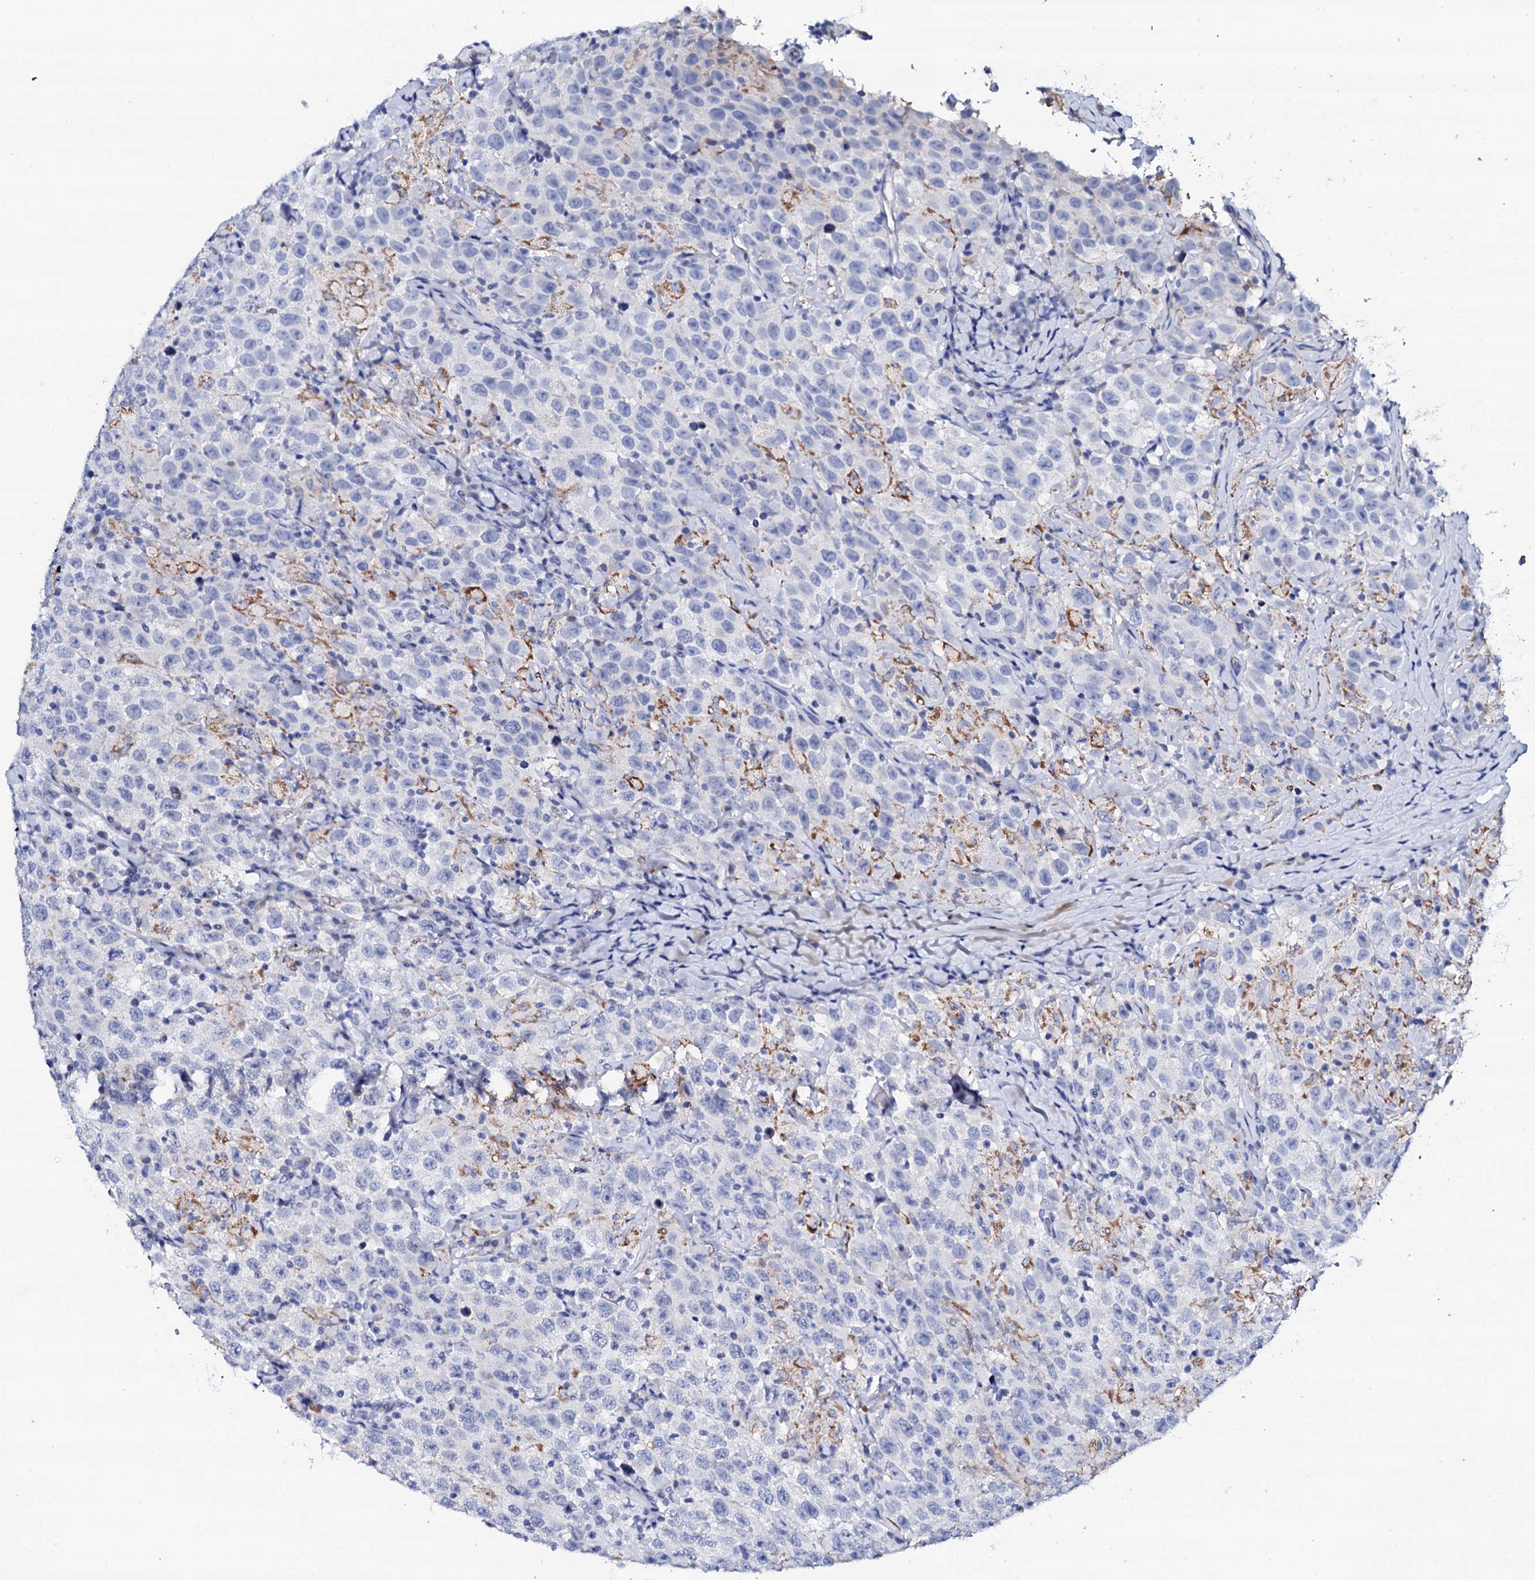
{"staining": {"intensity": "negative", "quantity": "none", "location": "none"}, "tissue": "testis cancer", "cell_type": "Tumor cells", "image_type": "cancer", "snomed": [{"axis": "morphology", "description": "Seminoma, NOS"}, {"axis": "topography", "description": "Testis"}], "caption": "IHC image of neoplastic tissue: human seminoma (testis) stained with DAB shows no significant protein positivity in tumor cells.", "gene": "FBXL16", "patient": {"sex": "male", "age": 41}}